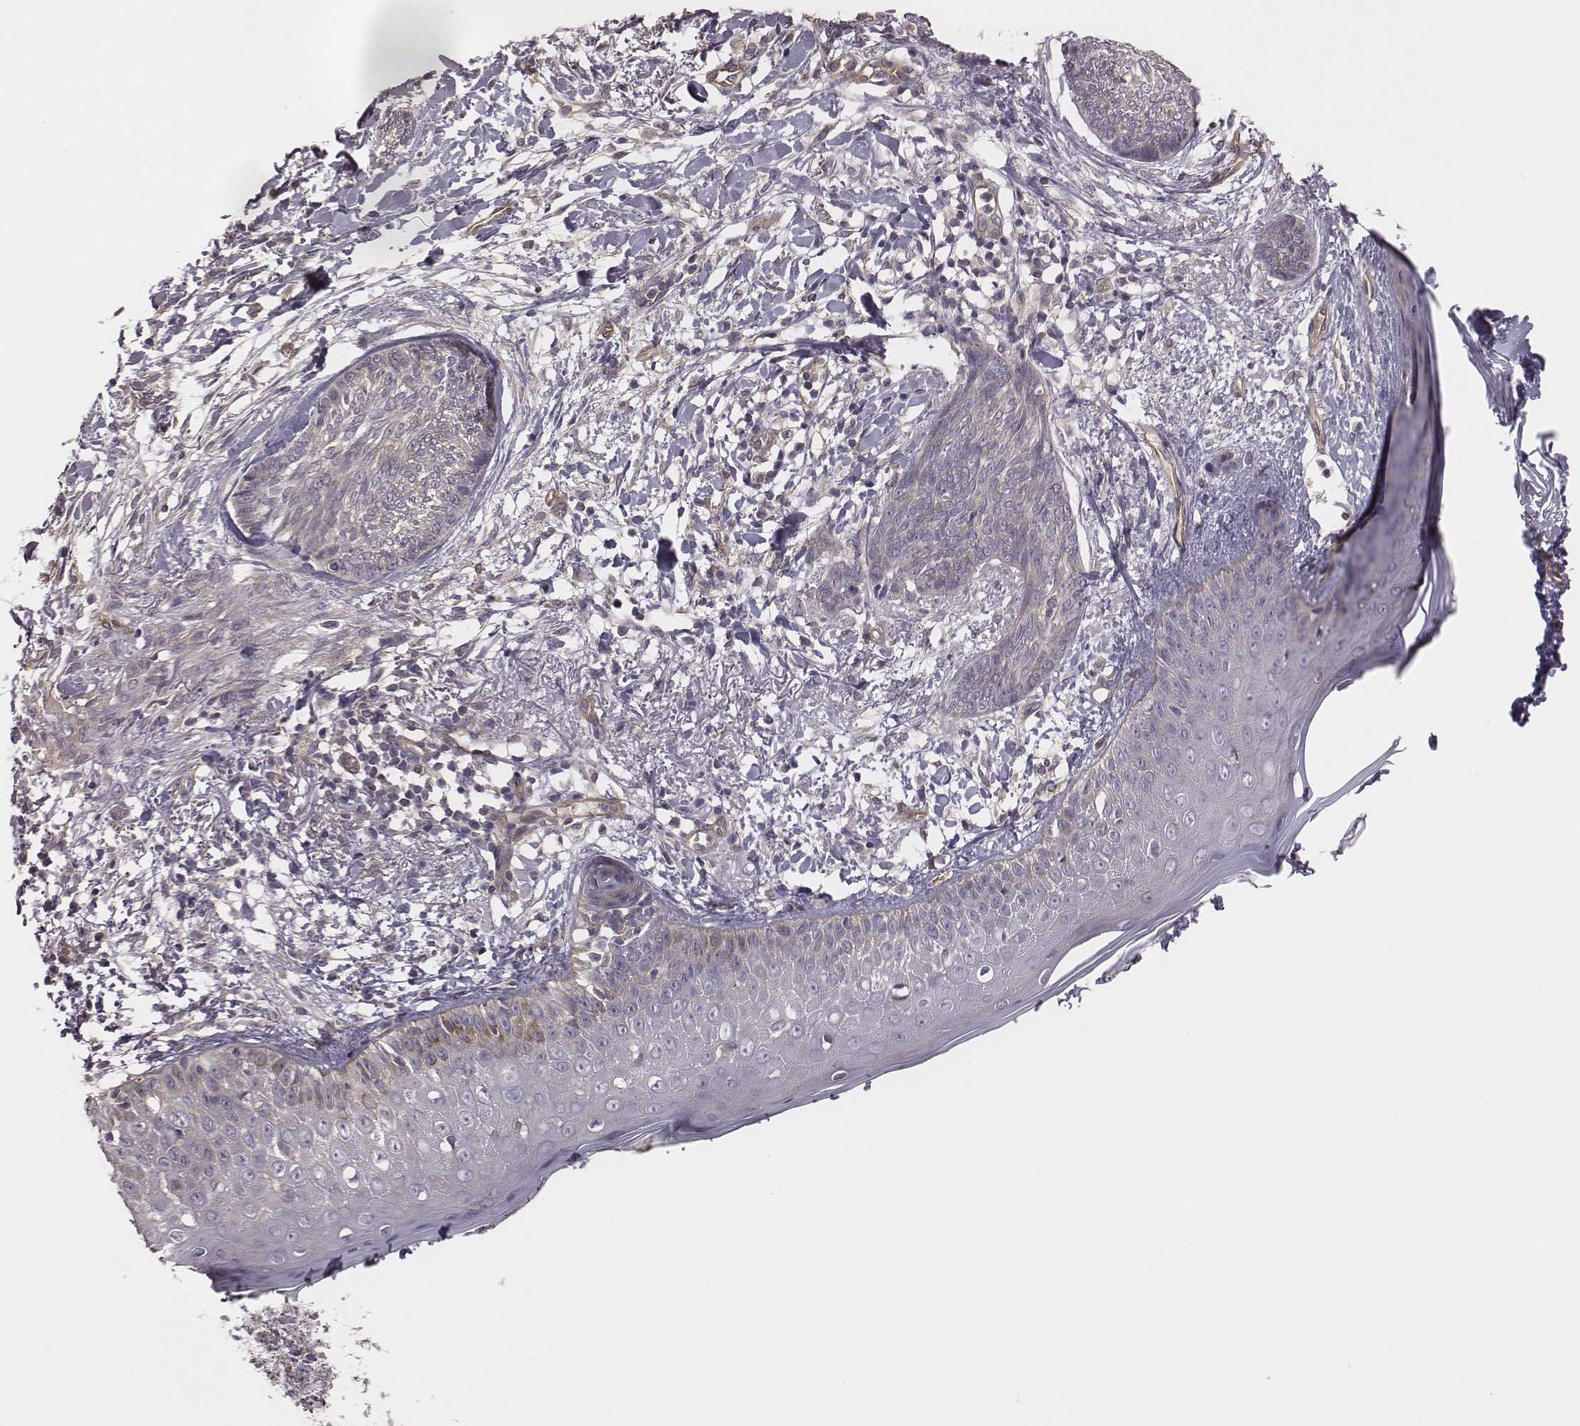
{"staining": {"intensity": "negative", "quantity": "none", "location": "none"}, "tissue": "skin cancer", "cell_type": "Tumor cells", "image_type": "cancer", "snomed": [{"axis": "morphology", "description": "Normal tissue, NOS"}, {"axis": "morphology", "description": "Basal cell carcinoma"}, {"axis": "topography", "description": "Skin"}], "caption": "Tumor cells show no significant positivity in skin basal cell carcinoma.", "gene": "SCARF1", "patient": {"sex": "male", "age": 84}}